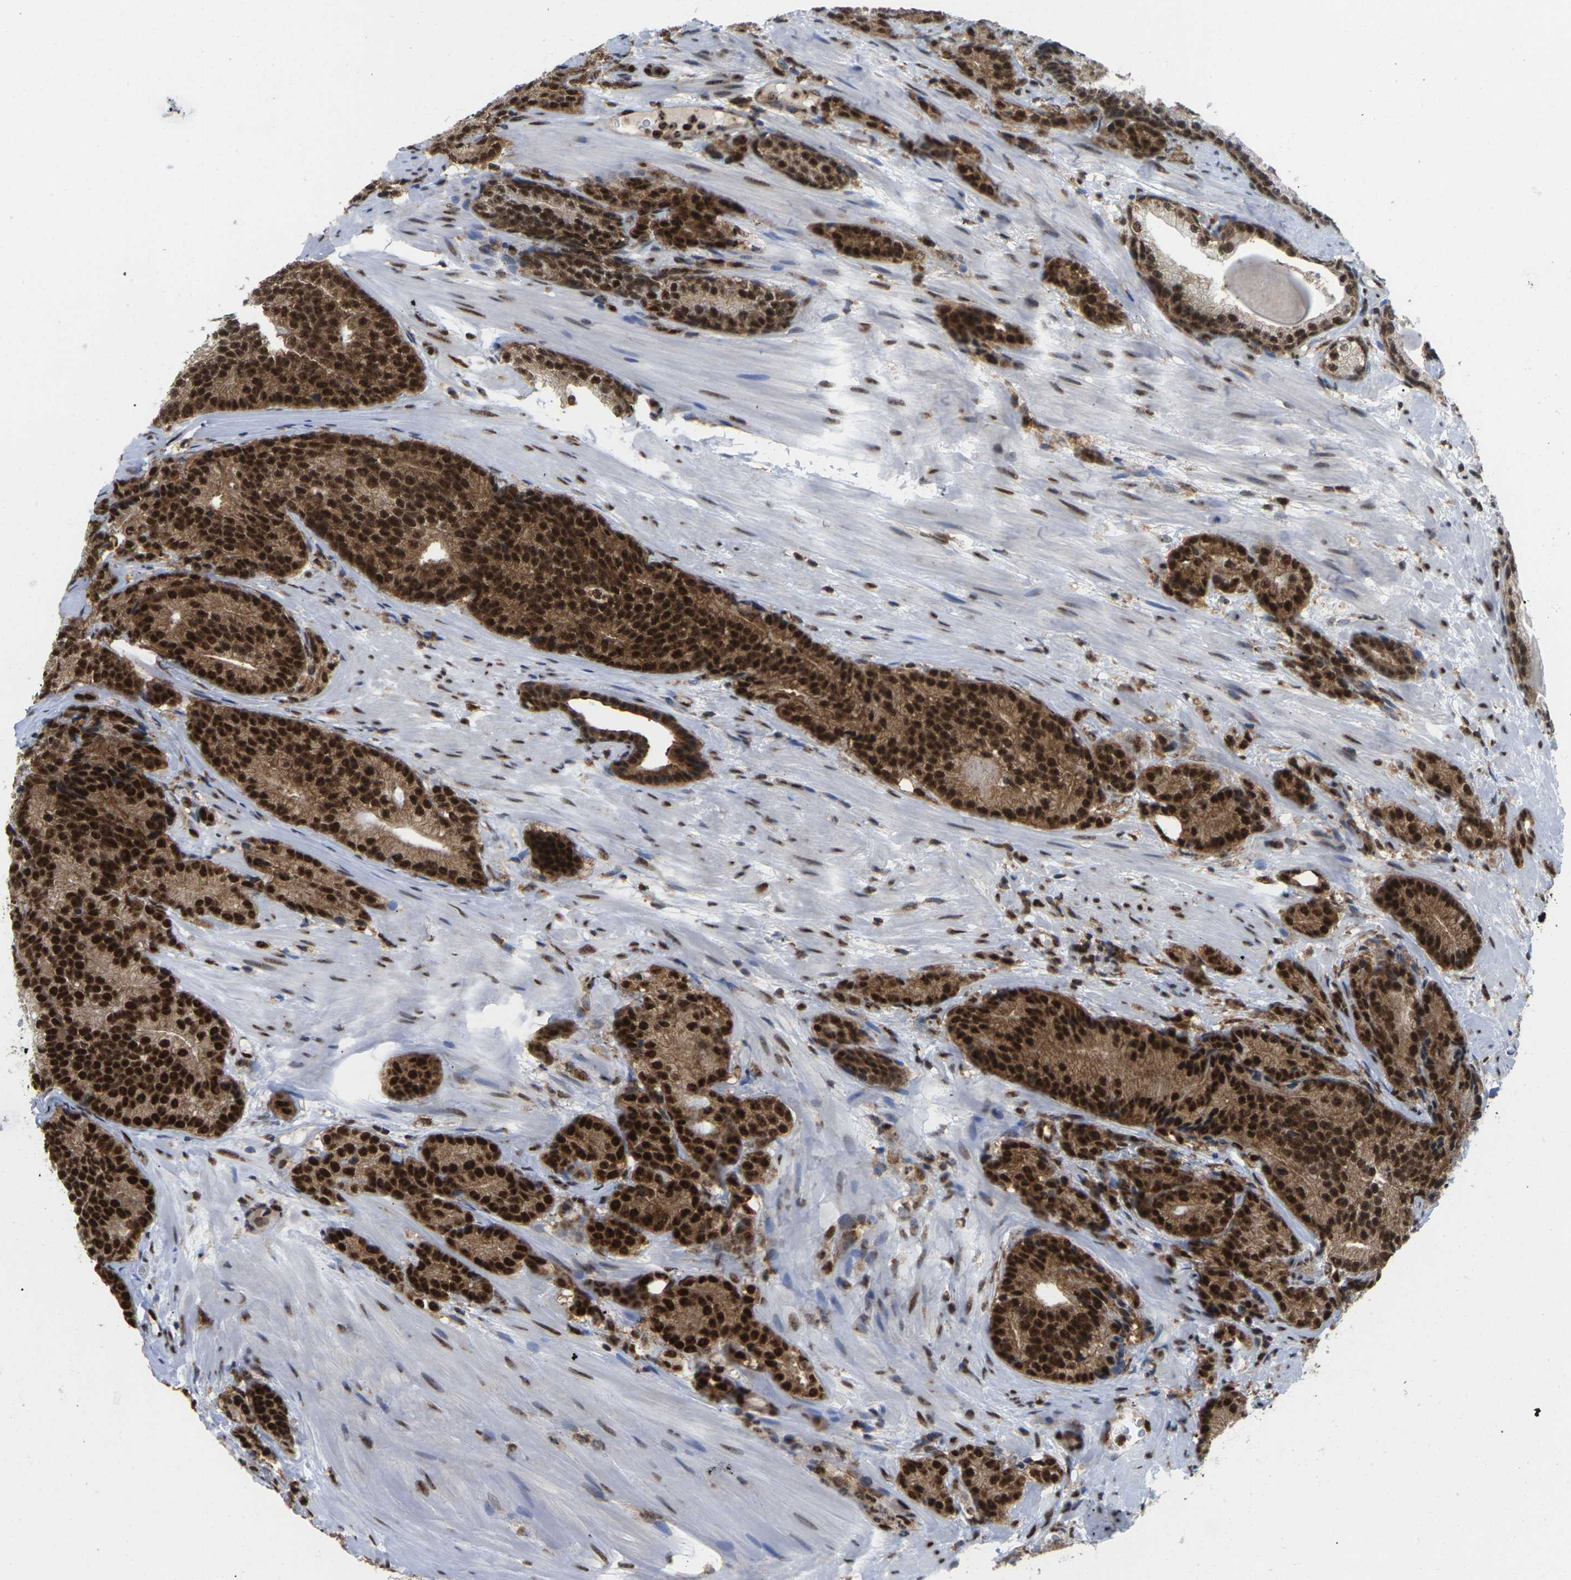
{"staining": {"intensity": "strong", "quantity": ">75%", "location": "cytoplasmic/membranous,nuclear"}, "tissue": "prostate cancer", "cell_type": "Tumor cells", "image_type": "cancer", "snomed": [{"axis": "morphology", "description": "Adenocarcinoma, High grade"}, {"axis": "topography", "description": "Prostate"}], "caption": "Immunohistochemical staining of human high-grade adenocarcinoma (prostate) displays strong cytoplasmic/membranous and nuclear protein positivity in about >75% of tumor cells. The protein of interest is shown in brown color, while the nuclei are stained blue.", "gene": "MAGOH", "patient": {"sex": "male", "age": 61}}